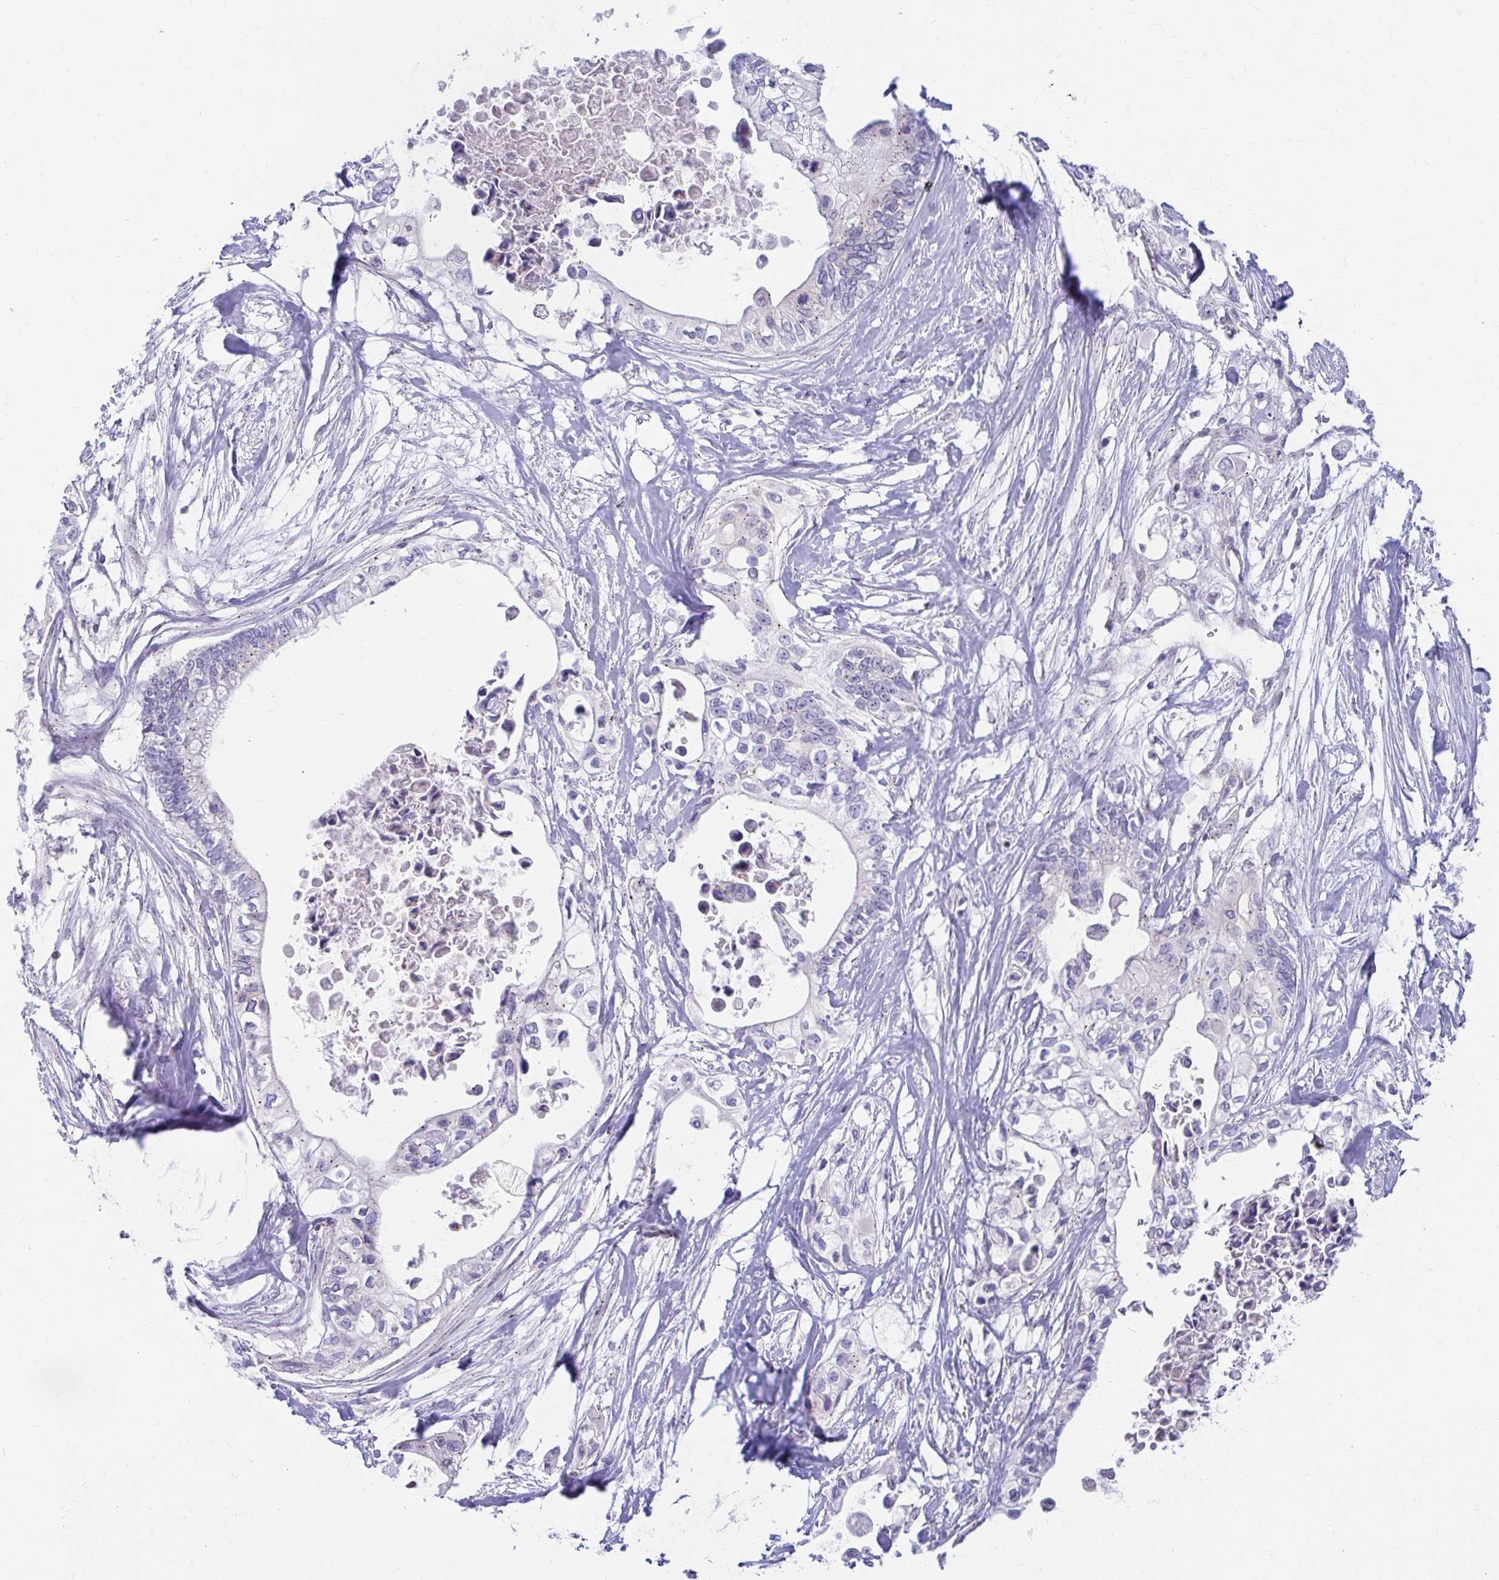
{"staining": {"intensity": "negative", "quantity": "none", "location": "none"}, "tissue": "pancreatic cancer", "cell_type": "Tumor cells", "image_type": "cancer", "snomed": [{"axis": "morphology", "description": "Adenocarcinoma, NOS"}, {"axis": "topography", "description": "Pancreas"}], "caption": "Immunohistochemistry (IHC) image of neoplastic tissue: pancreatic adenocarcinoma stained with DAB (3,3'-diaminobenzidine) demonstrates no significant protein staining in tumor cells. (DAB immunohistochemistry (IHC), high magnification).", "gene": "RADIL", "patient": {"sex": "female", "age": 63}}